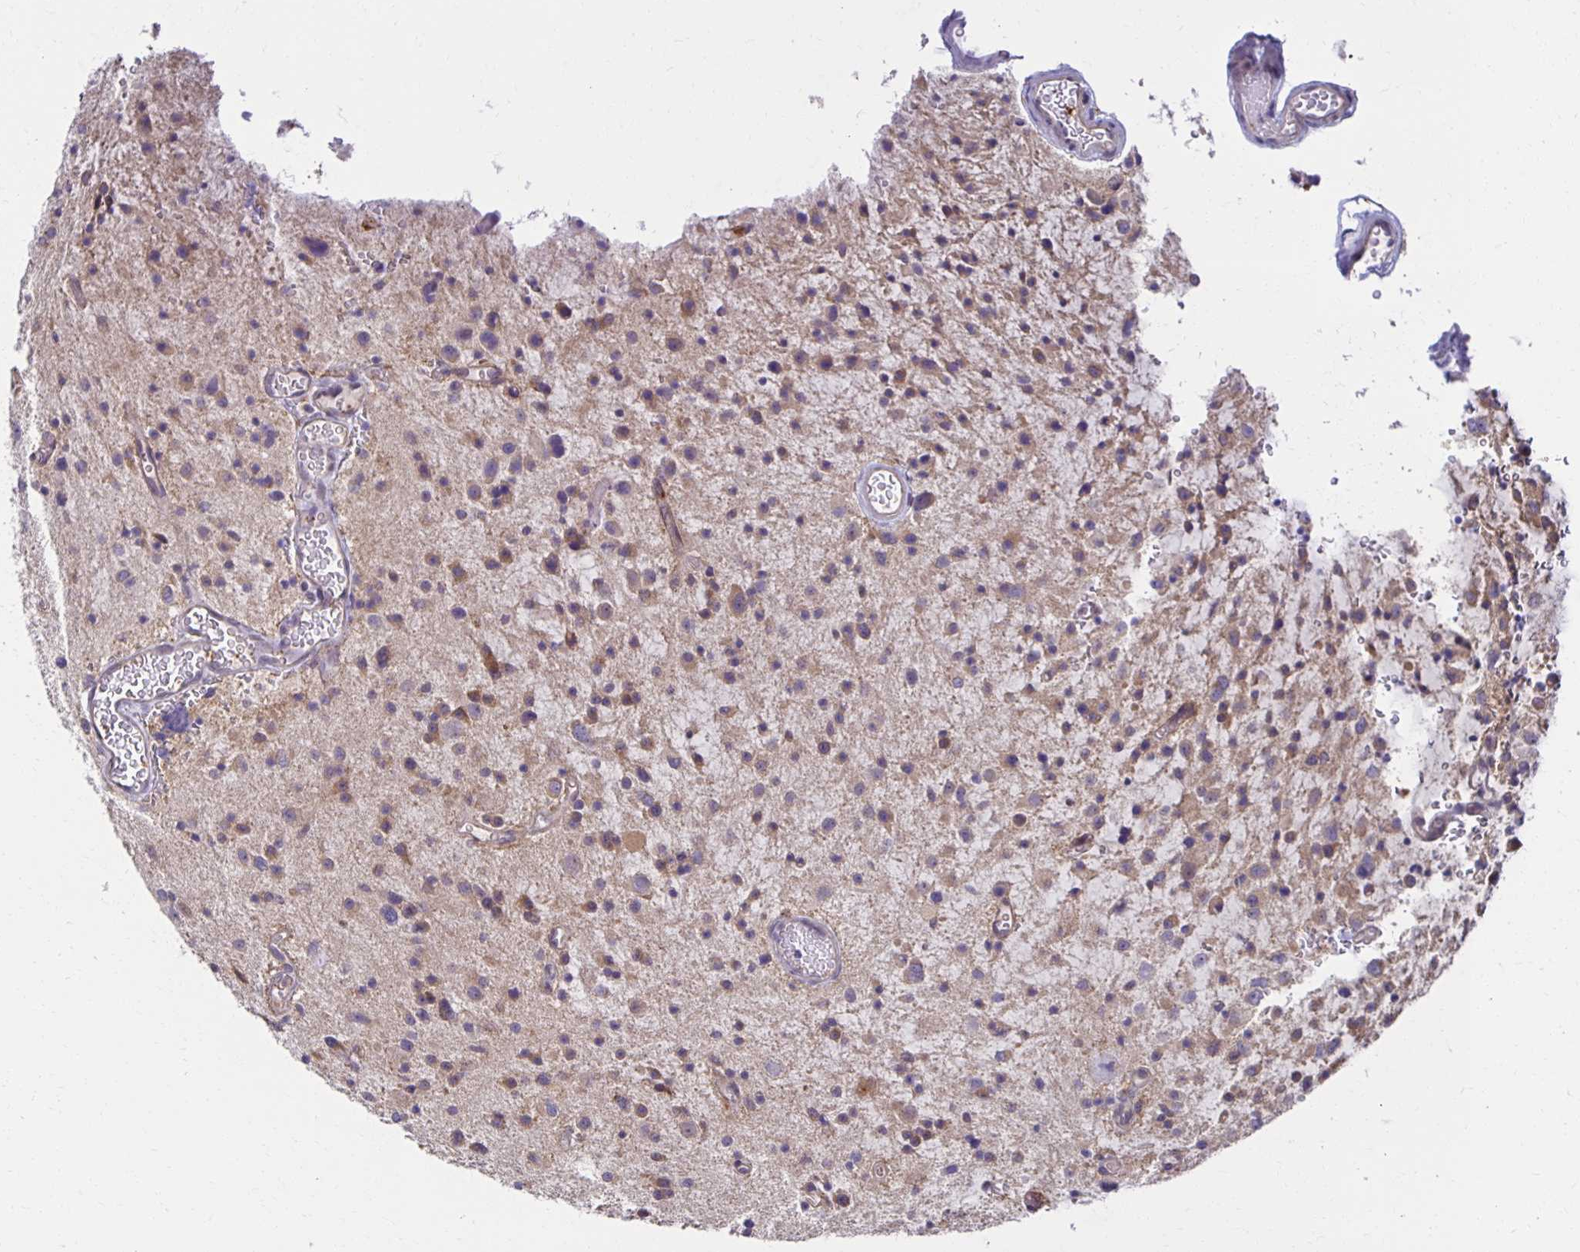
{"staining": {"intensity": "negative", "quantity": "none", "location": "none"}, "tissue": "glioma", "cell_type": "Tumor cells", "image_type": "cancer", "snomed": [{"axis": "morphology", "description": "Glioma, malignant, Low grade"}, {"axis": "topography", "description": "Brain"}], "caption": "Glioma stained for a protein using IHC exhibits no staining tumor cells.", "gene": "MIEN1", "patient": {"sex": "male", "age": 43}}